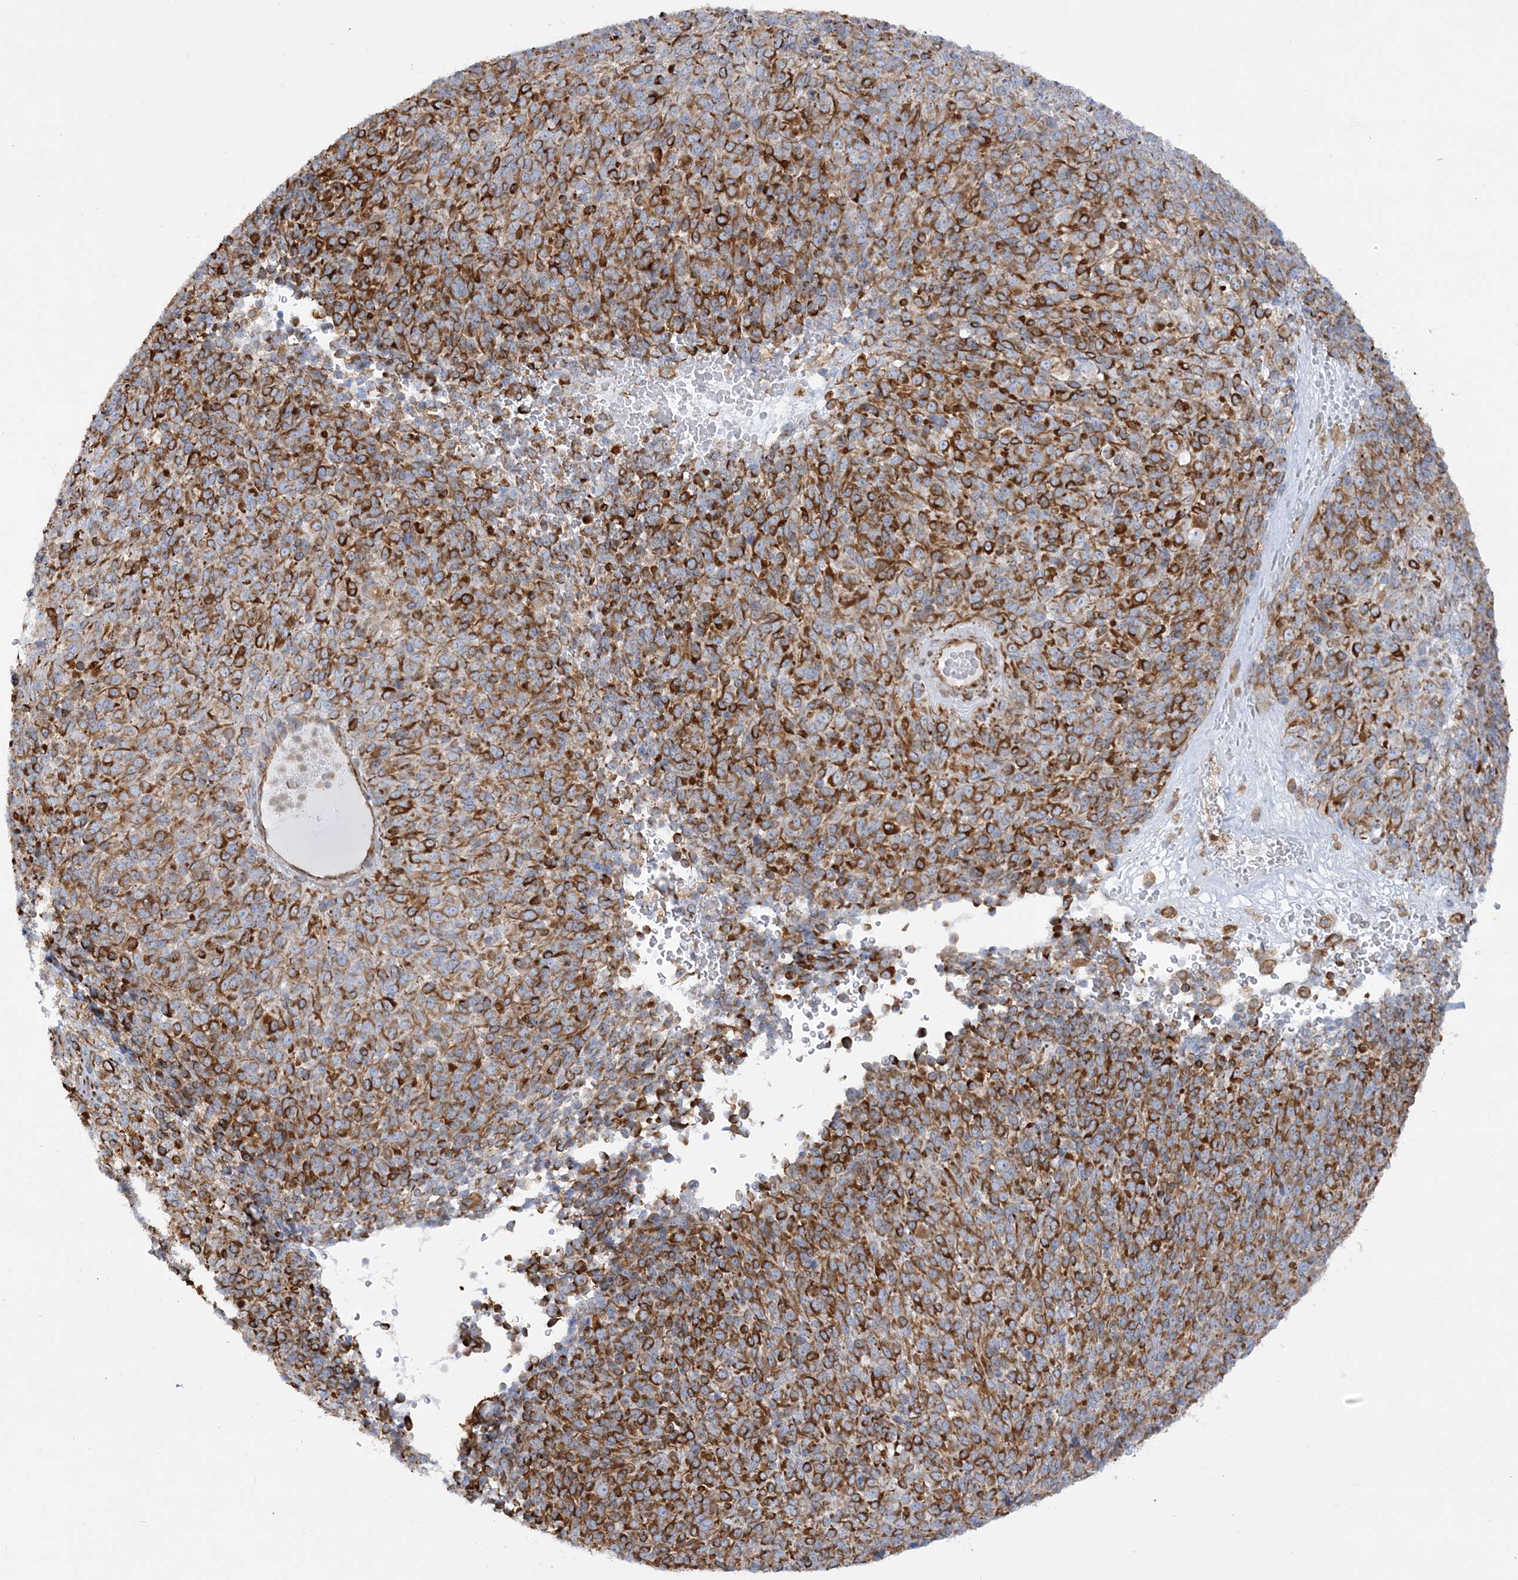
{"staining": {"intensity": "strong", "quantity": ">75%", "location": "cytoplasmic/membranous"}, "tissue": "melanoma", "cell_type": "Tumor cells", "image_type": "cancer", "snomed": [{"axis": "morphology", "description": "Malignant melanoma, Metastatic site"}, {"axis": "topography", "description": "Brain"}], "caption": "DAB (3,3'-diaminobenzidine) immunohistochemical staining of human malignant melanoma (metastatic site) displays strong cytoplasmic/membranous protein expression in about >75% of tumor cells. (DAB IHC, brown staining for protein, blue staining for nuclei).", "gene": "SCLT1", "patient": {"sex": "female", "age": 56}}